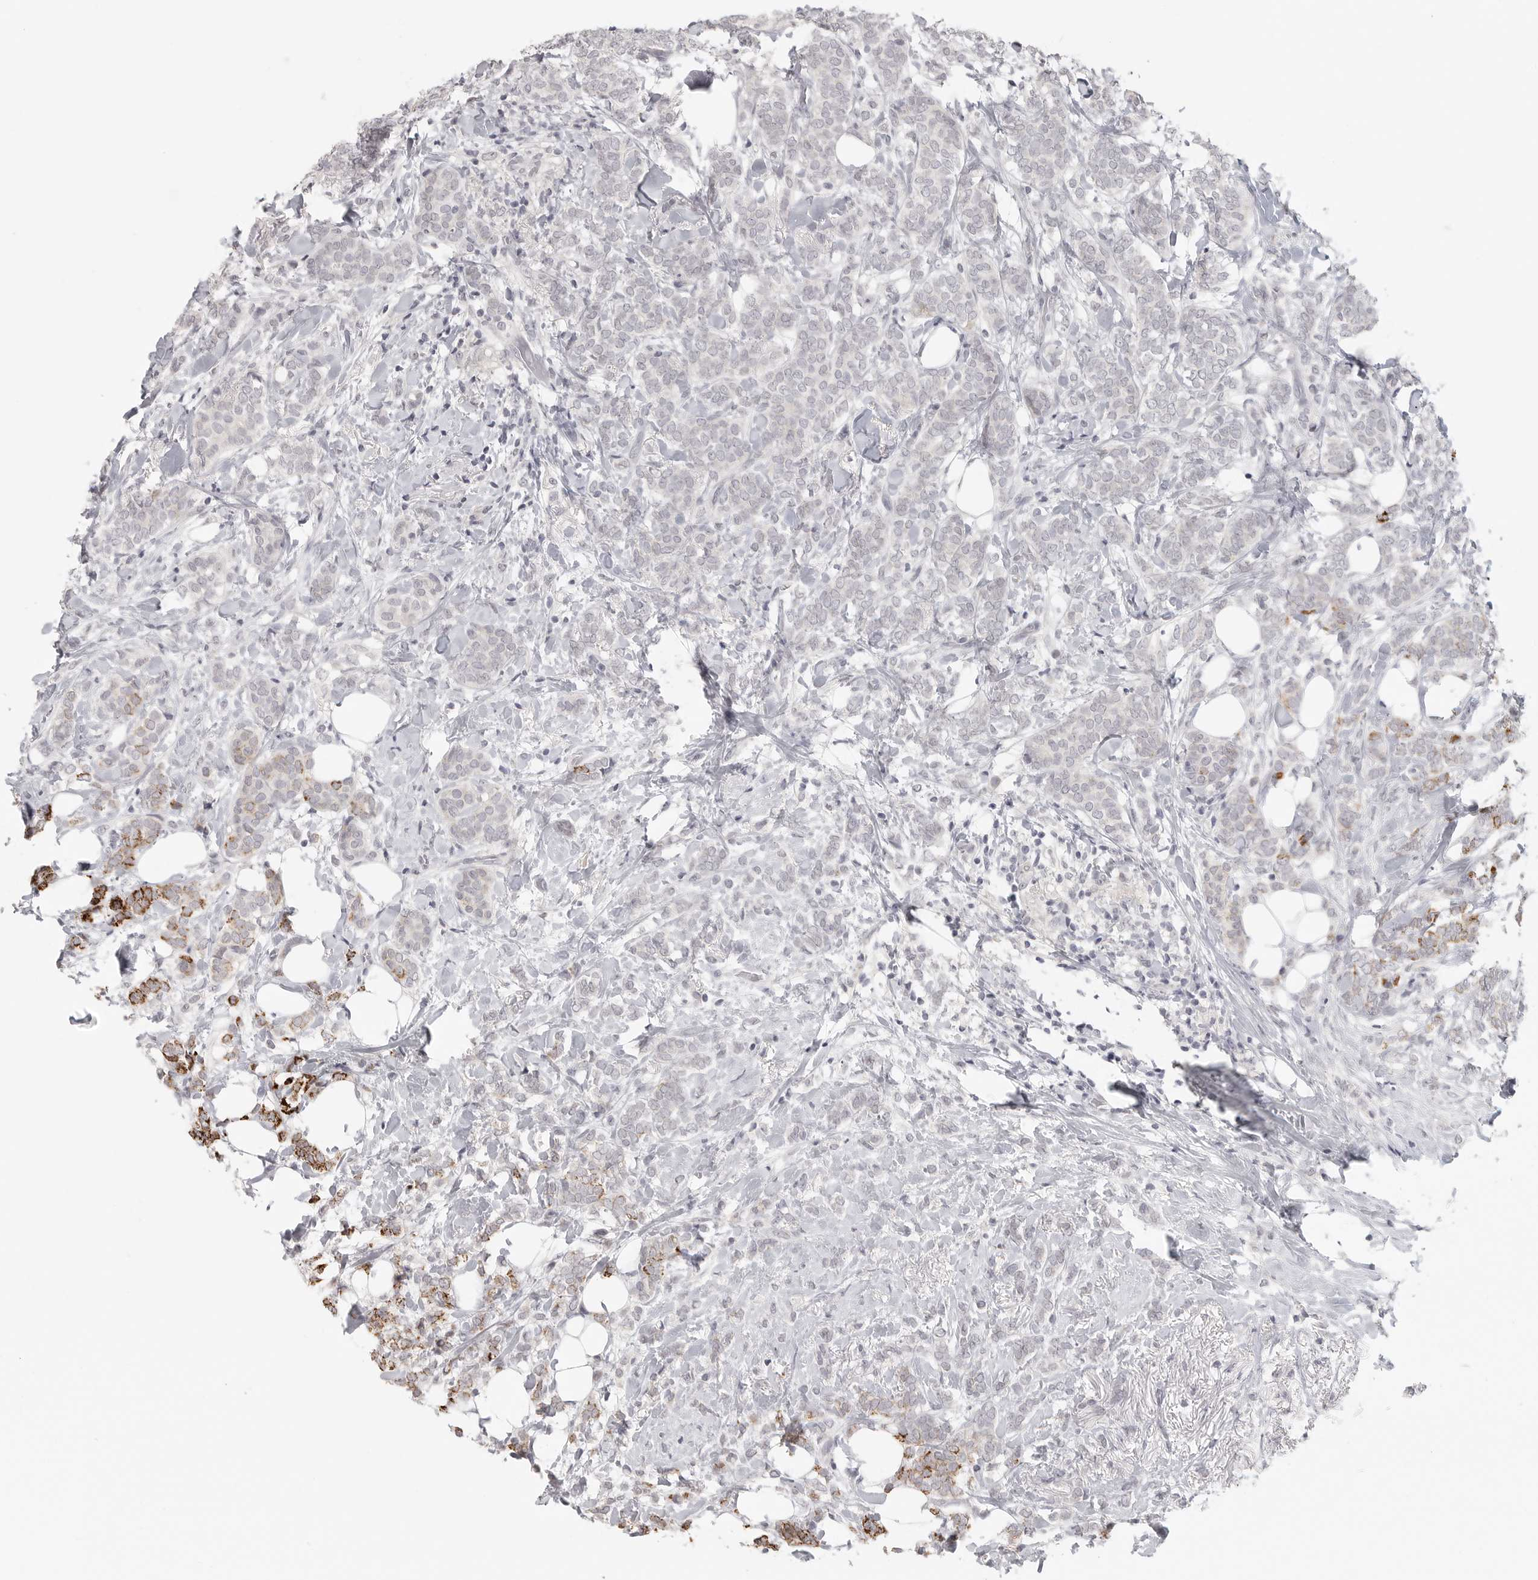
{"staining": {"intensity": "strong", "quantity": "<25%", "location": "cytoplasmic/membranous"}, "tissue": "breast cancer", "cell_type": "Tumor cells", "image_type": "cancer", "snomed": [{"axis": "morphology", "description": "Lobular carcinoma"}, {"axis": "topography", "description": "Breast"}], "caption": "This is an image of IHC staining of breast lobular carcinoma, which shows strong staining in the cytoplasmic/membranous of tumor cells.", "gene": "HMGCS2", "patient": {"sex": "female", "age": 50}}